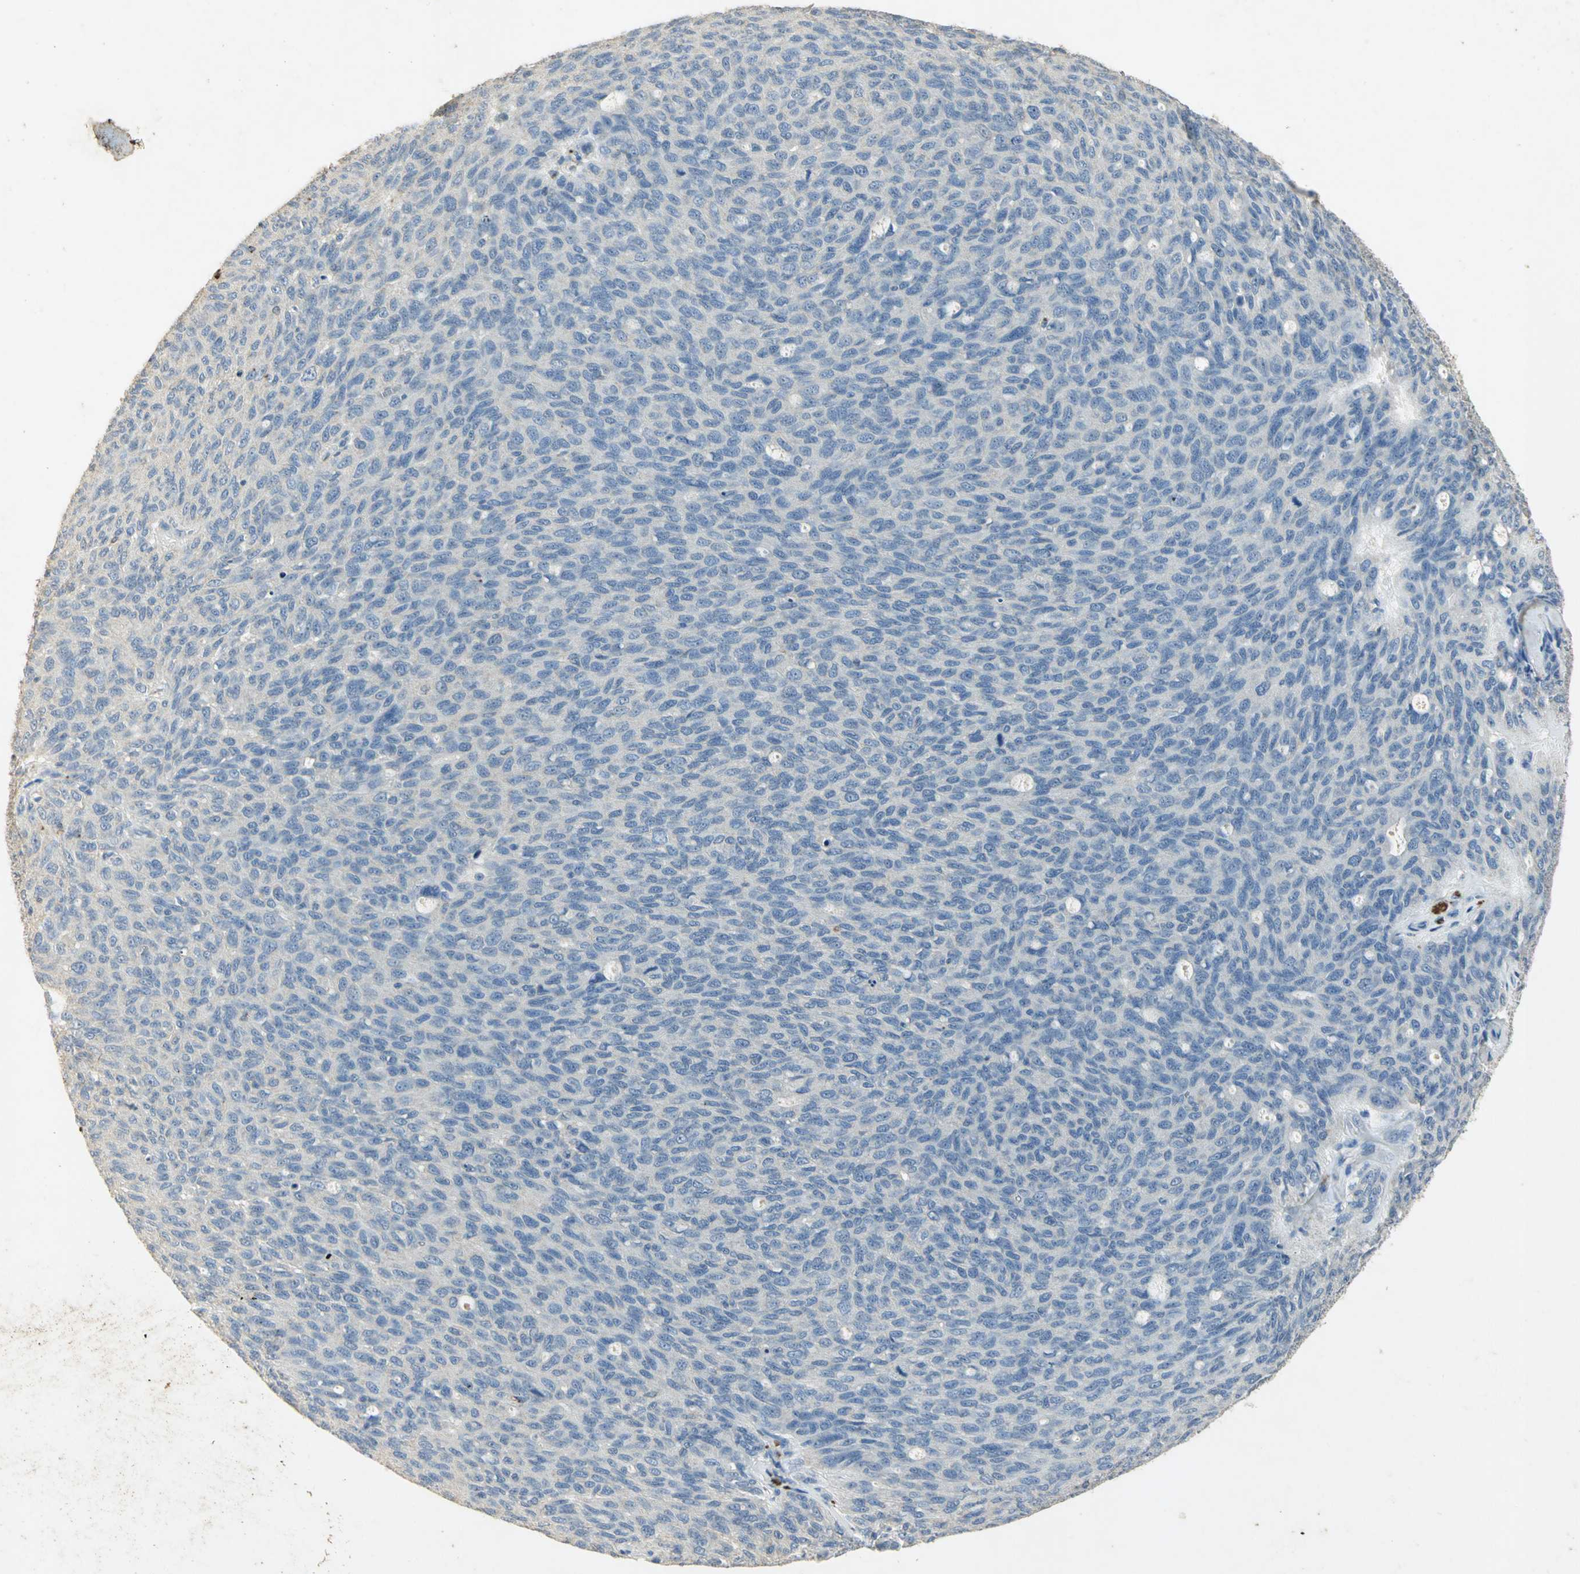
{"staining": {"intensity": "negative", "quantity": "none", "location": "none"}, "tissue": "ovarian cancer", "cell_type": "Tumor cells", "image_type": "cancer", "snomed": [{"axis": "morphology", "description": "Carcinoma, endometroid"}, {"axis": "topography", "description": "Ovary"}], "caption": "Immunohistochemistry image of neoplastic tissue: endometroid carcinoma (ovarian) stained with DAB displays no significant protein positivity in tumor cells.", "gene": "ASB9", "patient": {"sex": "female", "age": 60}}